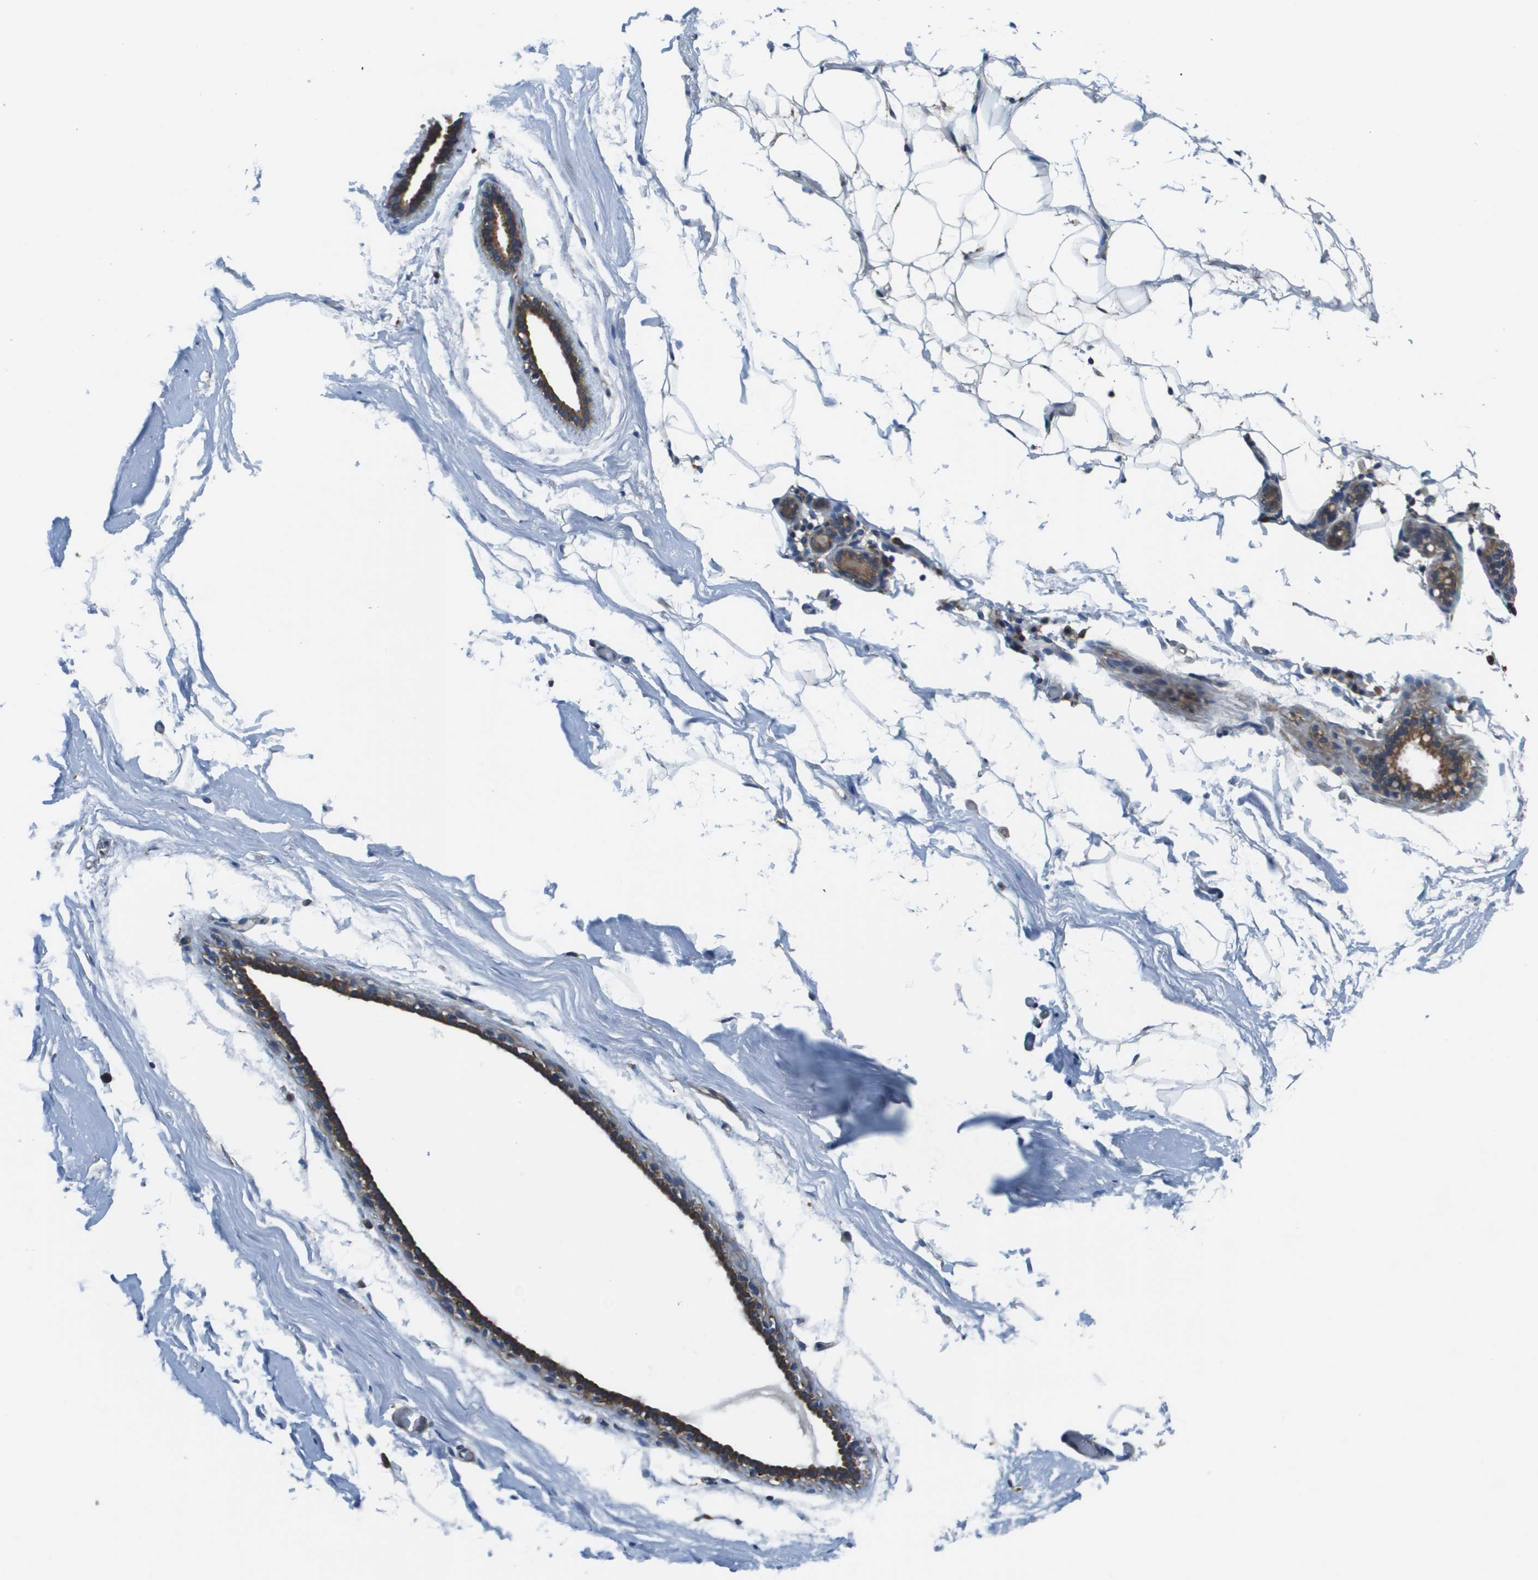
{"staining": {"intensity": "negative", "quantity": "none", "location": "none"}, "tissue": "adipose tissue", "cell_type": "Adipocytes", "image_type": "normal", "snomed": [{"axis": "morphology", "description": "Normal tissue, NOS"}, {"axis": "topography", "description": "Breast"}, {"axis": "topography", "description": "Soft tissue"}], "caption": "Immunohistochemistry of unremarkable human adipose tissue reveals no expression in adipocytes. The staining was performed using DAB to visualize the protein expression in brown, while the nuclei were stained in blue with hematoxylin (Magnification: 20x).", "gene": "CNPY3", "patient": {"sex": "female", "age": 75}}